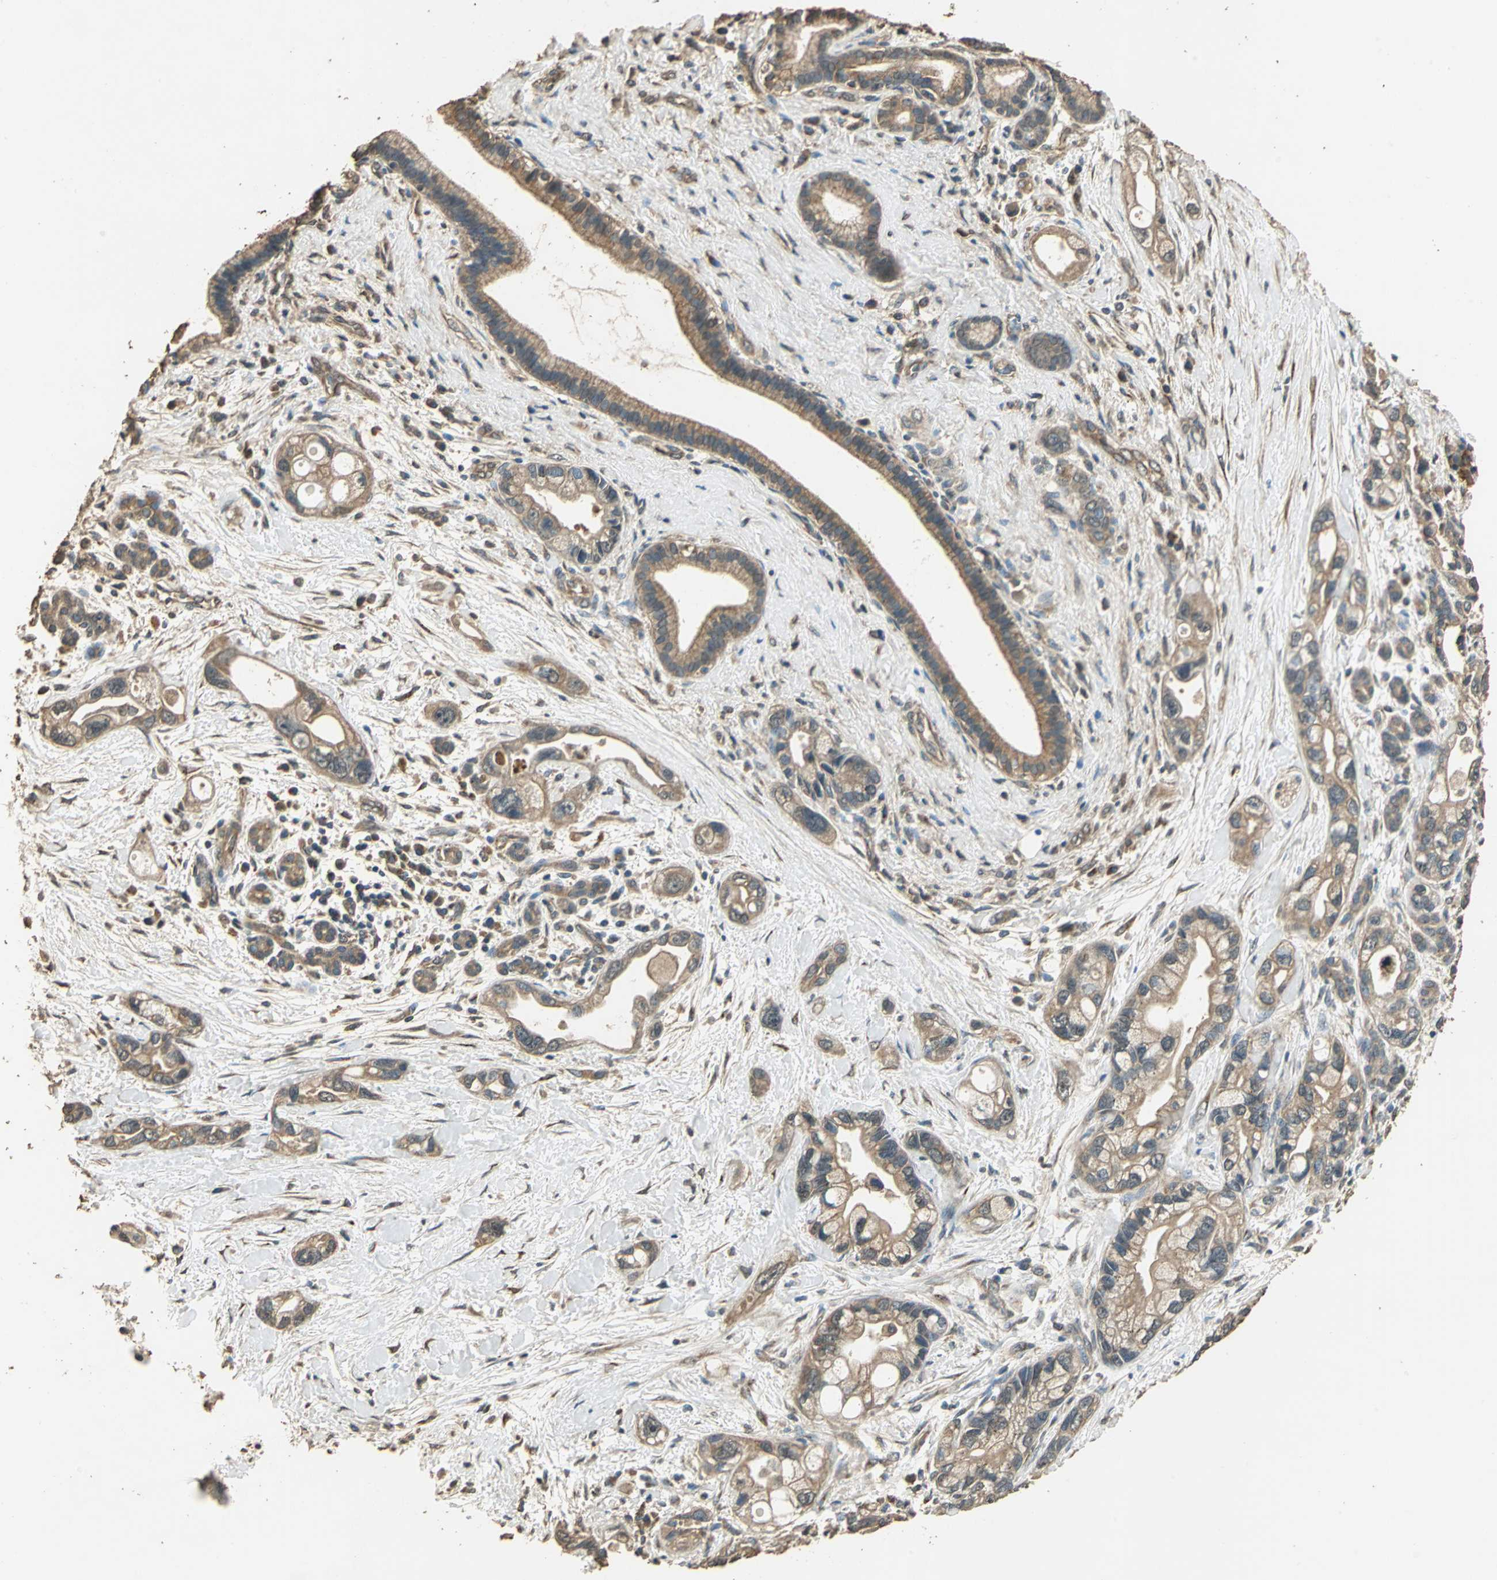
{"staining": {"intensity": "moderate", "quantity": ">75%", "location": "cytoplasmic/membranous"}, "tissue": "pancreatic cancer", "cell_type": "Tumor cells", "image_type": "cancer", "snomed": [{"axis": "morphology", "description": "Adenocarcinoma, NOS"}, {"axis": "topography", "description": "Pancreas"}], "caption": "Brown immunohistochemical staining in pancreatic cancer shows moderate cytoplasmic/membranous positivity in approximately >75% of tumor cells. Nuclei are stained in blue.", "gene": "TMPRSS4", "patient": {"sex": "female", "age": 77}}